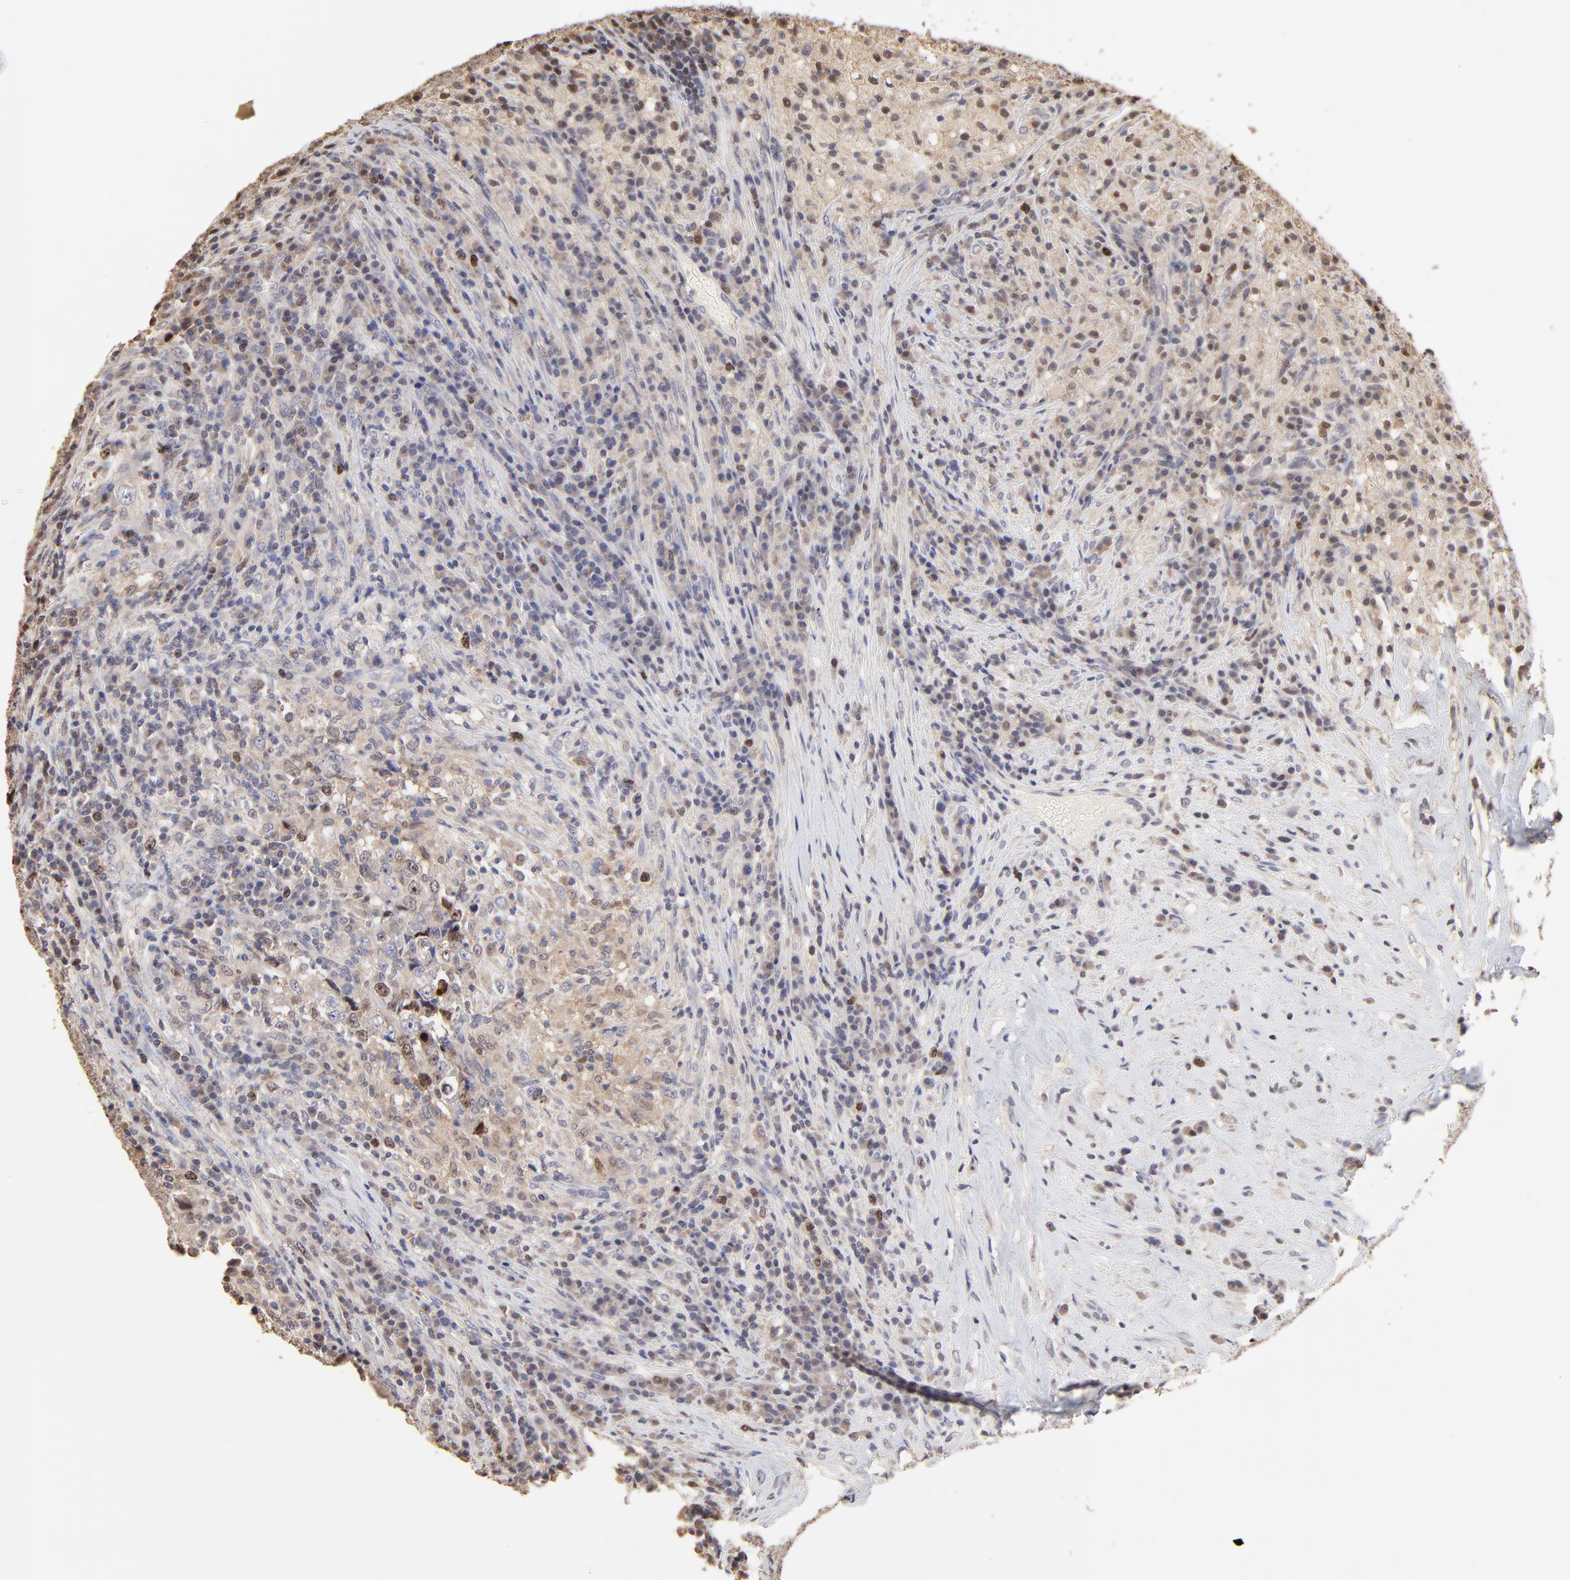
{"staining": {"intensity": "weak", "quantity": "25%-75%", "location": "nuclear"}, "tissue": "testis cancer", "cell_type": "Tumor cells", "image_type": "cancer", "snomed": [{"axis": "morphology", "description": "Necrosis, NOS"}, {"axis": "morphology", "description": "Carcinoma, Embryonal, NOS"}, {"axis": "topography", "description": "Testis"}], "caption": "Weak nuclear expression for a protein is identified in about 25%-75% of tumor cells of embryonal carcinoma (testis) using immunohistochemistry (IHC).", "gene": "BIRC5", "patient": {"sex": "male", "age": 19}}